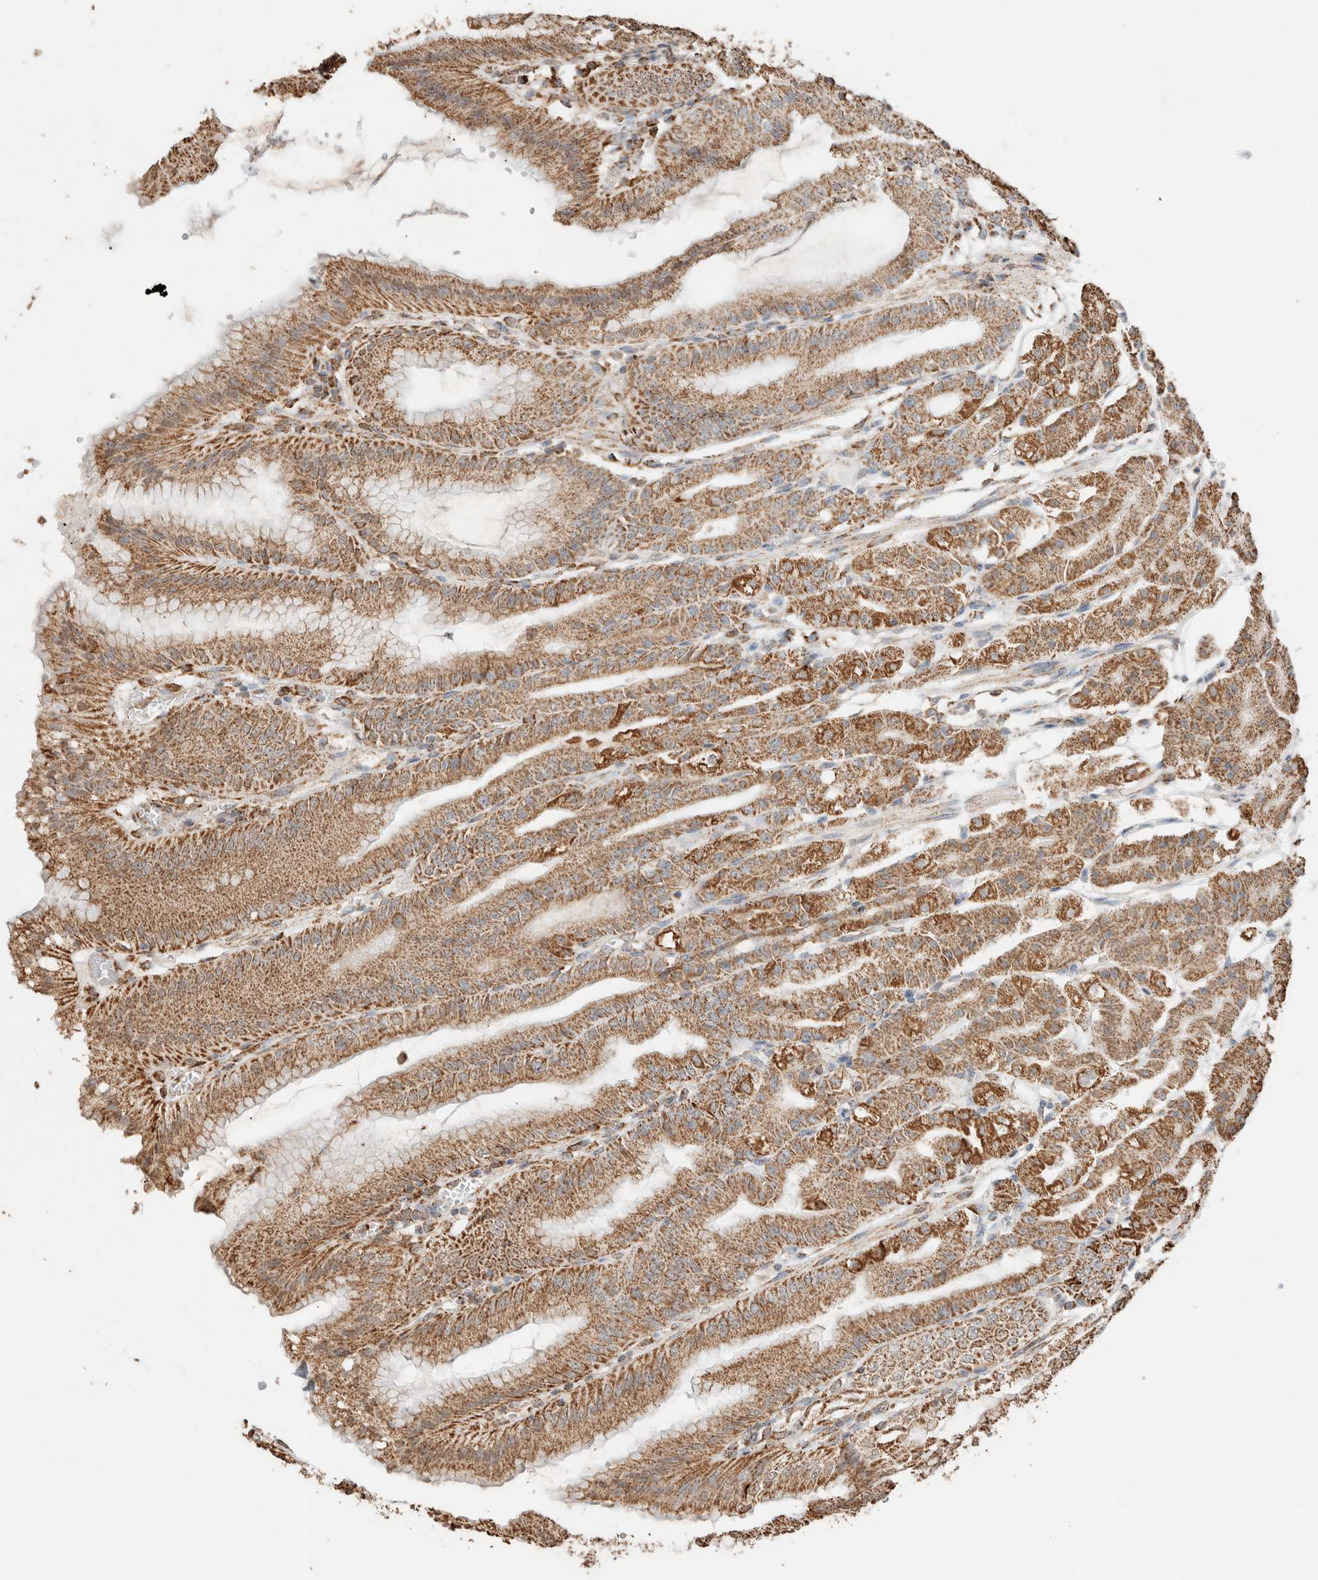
{"staining": {"intensity": "strong", "quantity": ">75%", "location": "cytoplasmic/membranous"}, "tissue": "stomach", "cell_type": "Glandular cells", "image_type": "normal", "snomed": [{"axis": "morphology", "description": "Normal tissue, NOS"}, {"axis": "topography", "description": "Stomach, lower"}], "caption": "An immunohistochemistry image of normal tissue is shown. Protein staining in brown shows strong cytoplasmic/membranous positivity in stomach within glandular cells.", "gene": "SDC2", "patient": {"sex": "male", "age": 71}}